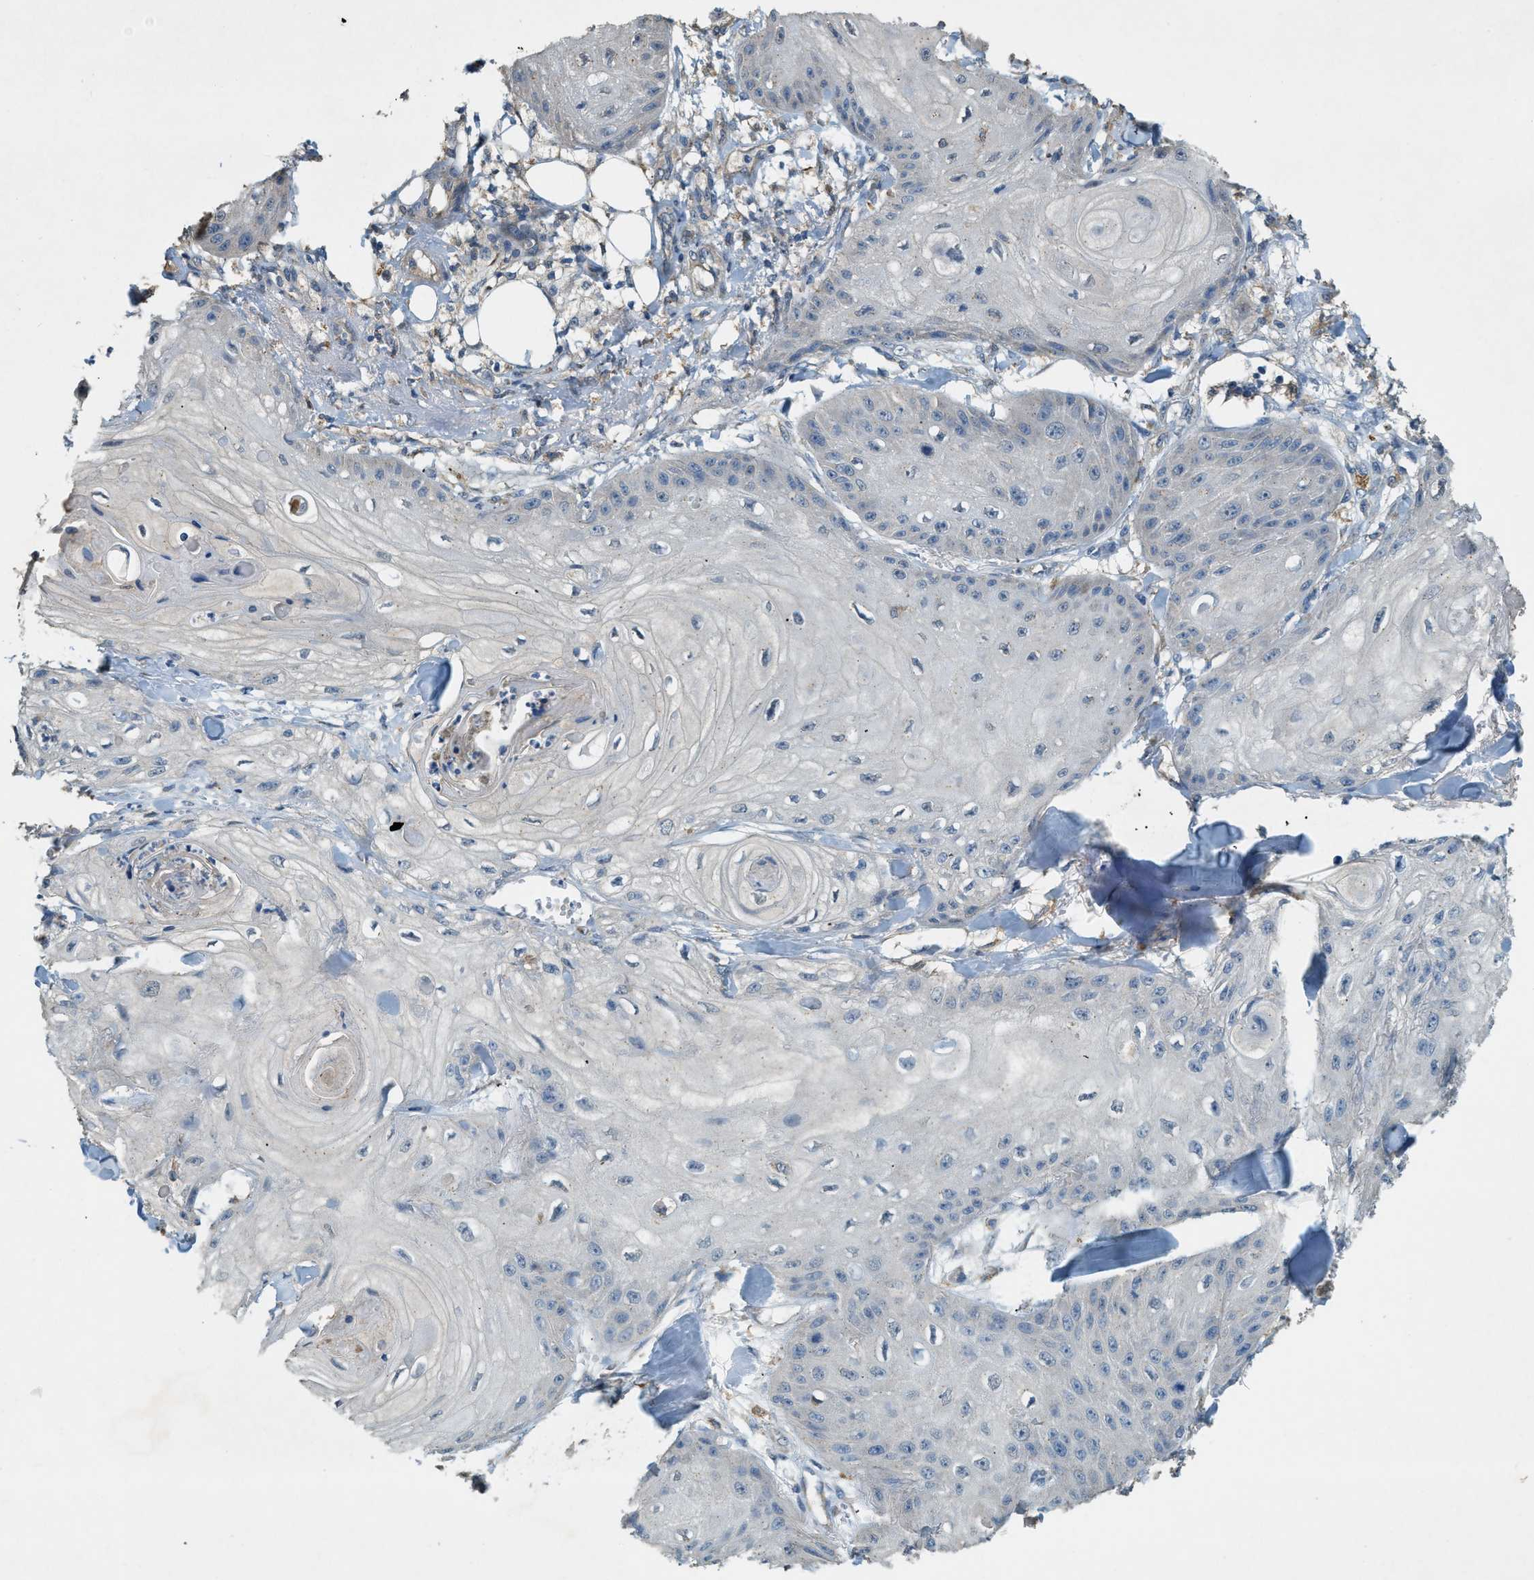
{"staining": {"intensity": "negative", "quantity": "none", "location": "none"}, "tissue": "skin cancer", "cell_type": "Tumor cells", "image_type": "cancer", "snomed": [{"axis": "morphology", "description": "Squamous cell carcinoma, NOS"}, {"axis": "topography", "description": "Skin"}], "caption": "Immunohistochemical staining of skin cancer demonstrates no significant positivity in tumor cells.", "gene": "CFLAR", "patient": {"sex": "male", "age": 74}}